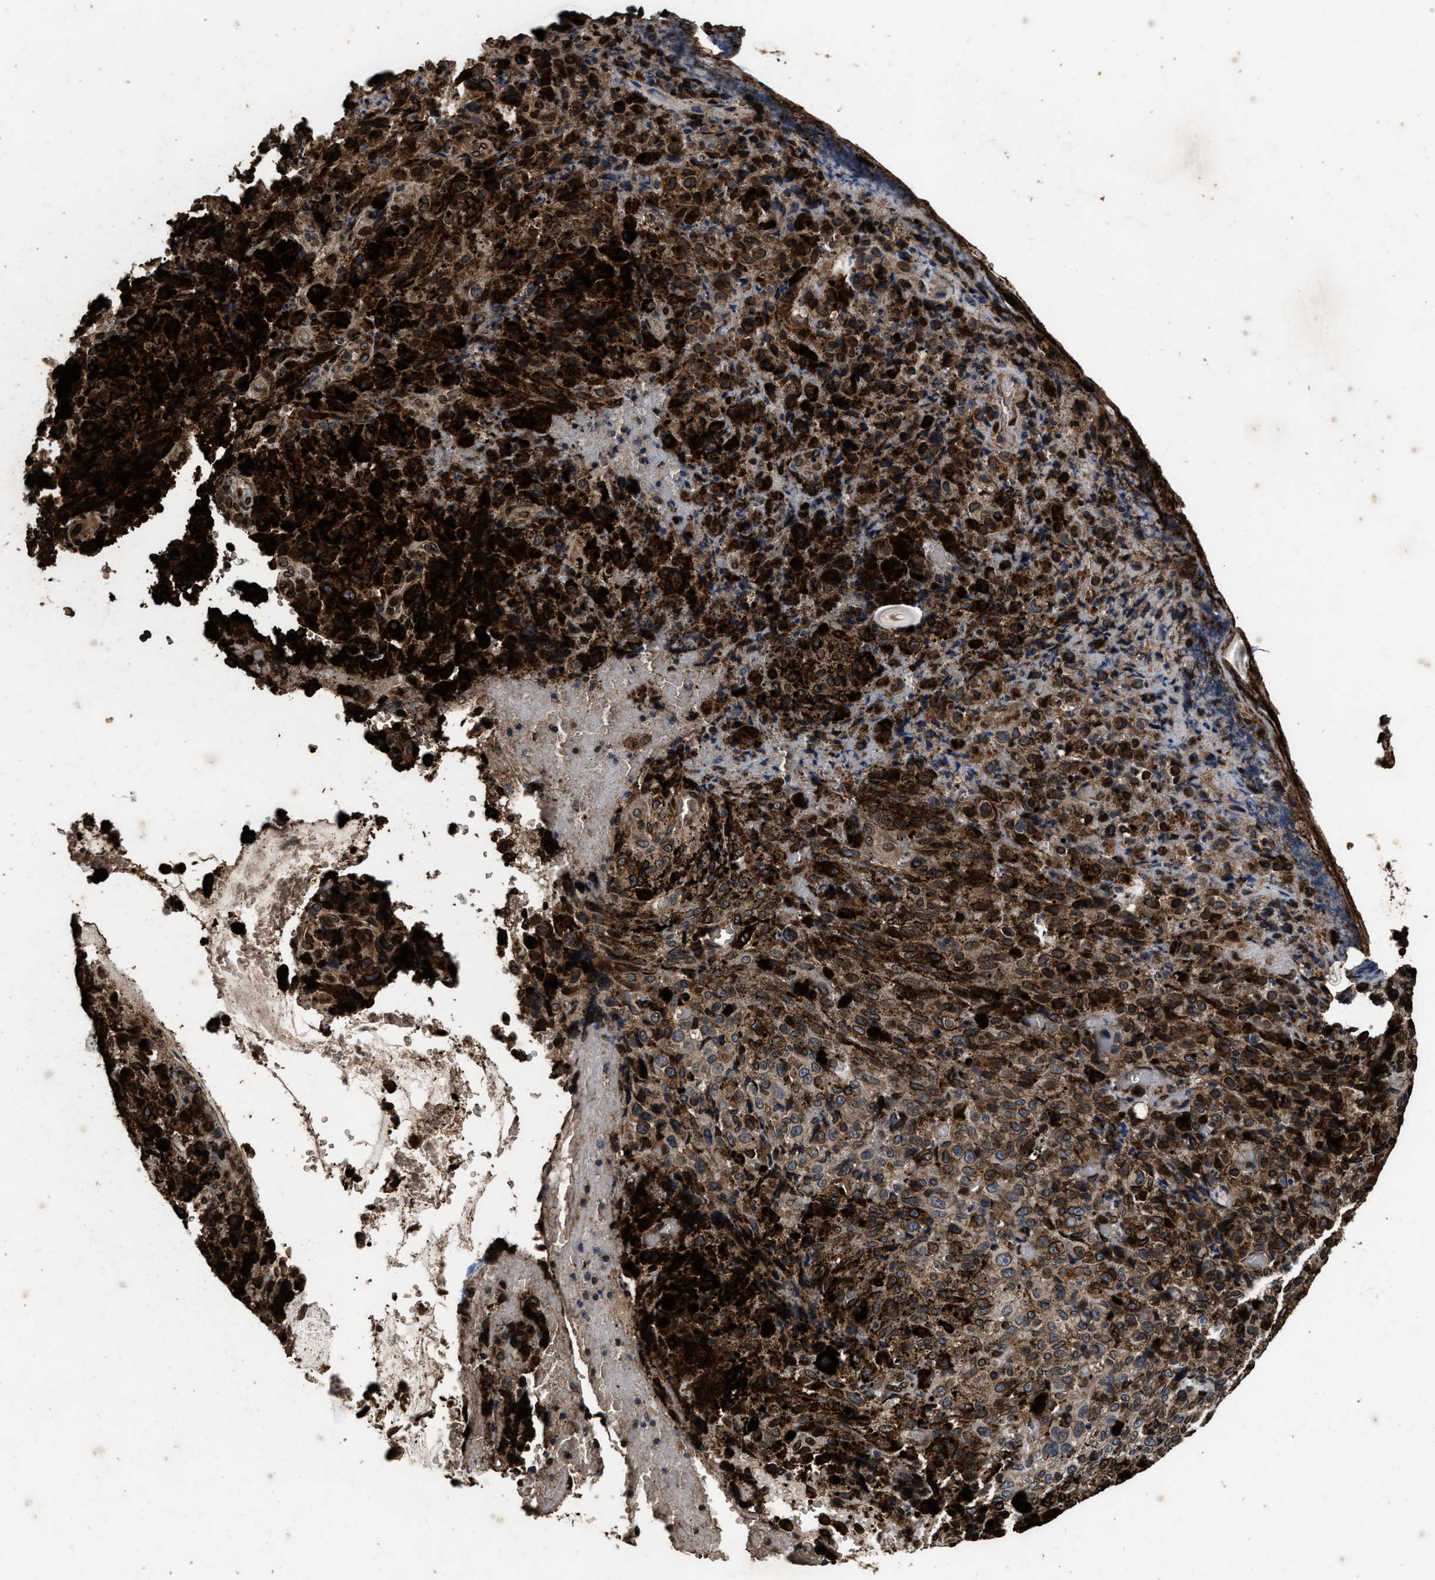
{"staining": {"intensity": "moderate", "quantity": ">75%", "location": "cytoplasmic/membranous"}, "tissue": "melanoma", "cell_type": "Tumor cells", "image_type": "cancer", "snomed": [{"axis": "morphology", "description": "Malignant melanoma, NOS"}, {"axis": "topography", "description": "Rectum"}], "caption": "Malignant melanoma tissue displays moderate cytoplasmic/membranous staining in about >75% of tumor cells, visualized by immunohistochemistry.", "gene": "ACCS", "patient": {"sex": "female", "age": 81}}